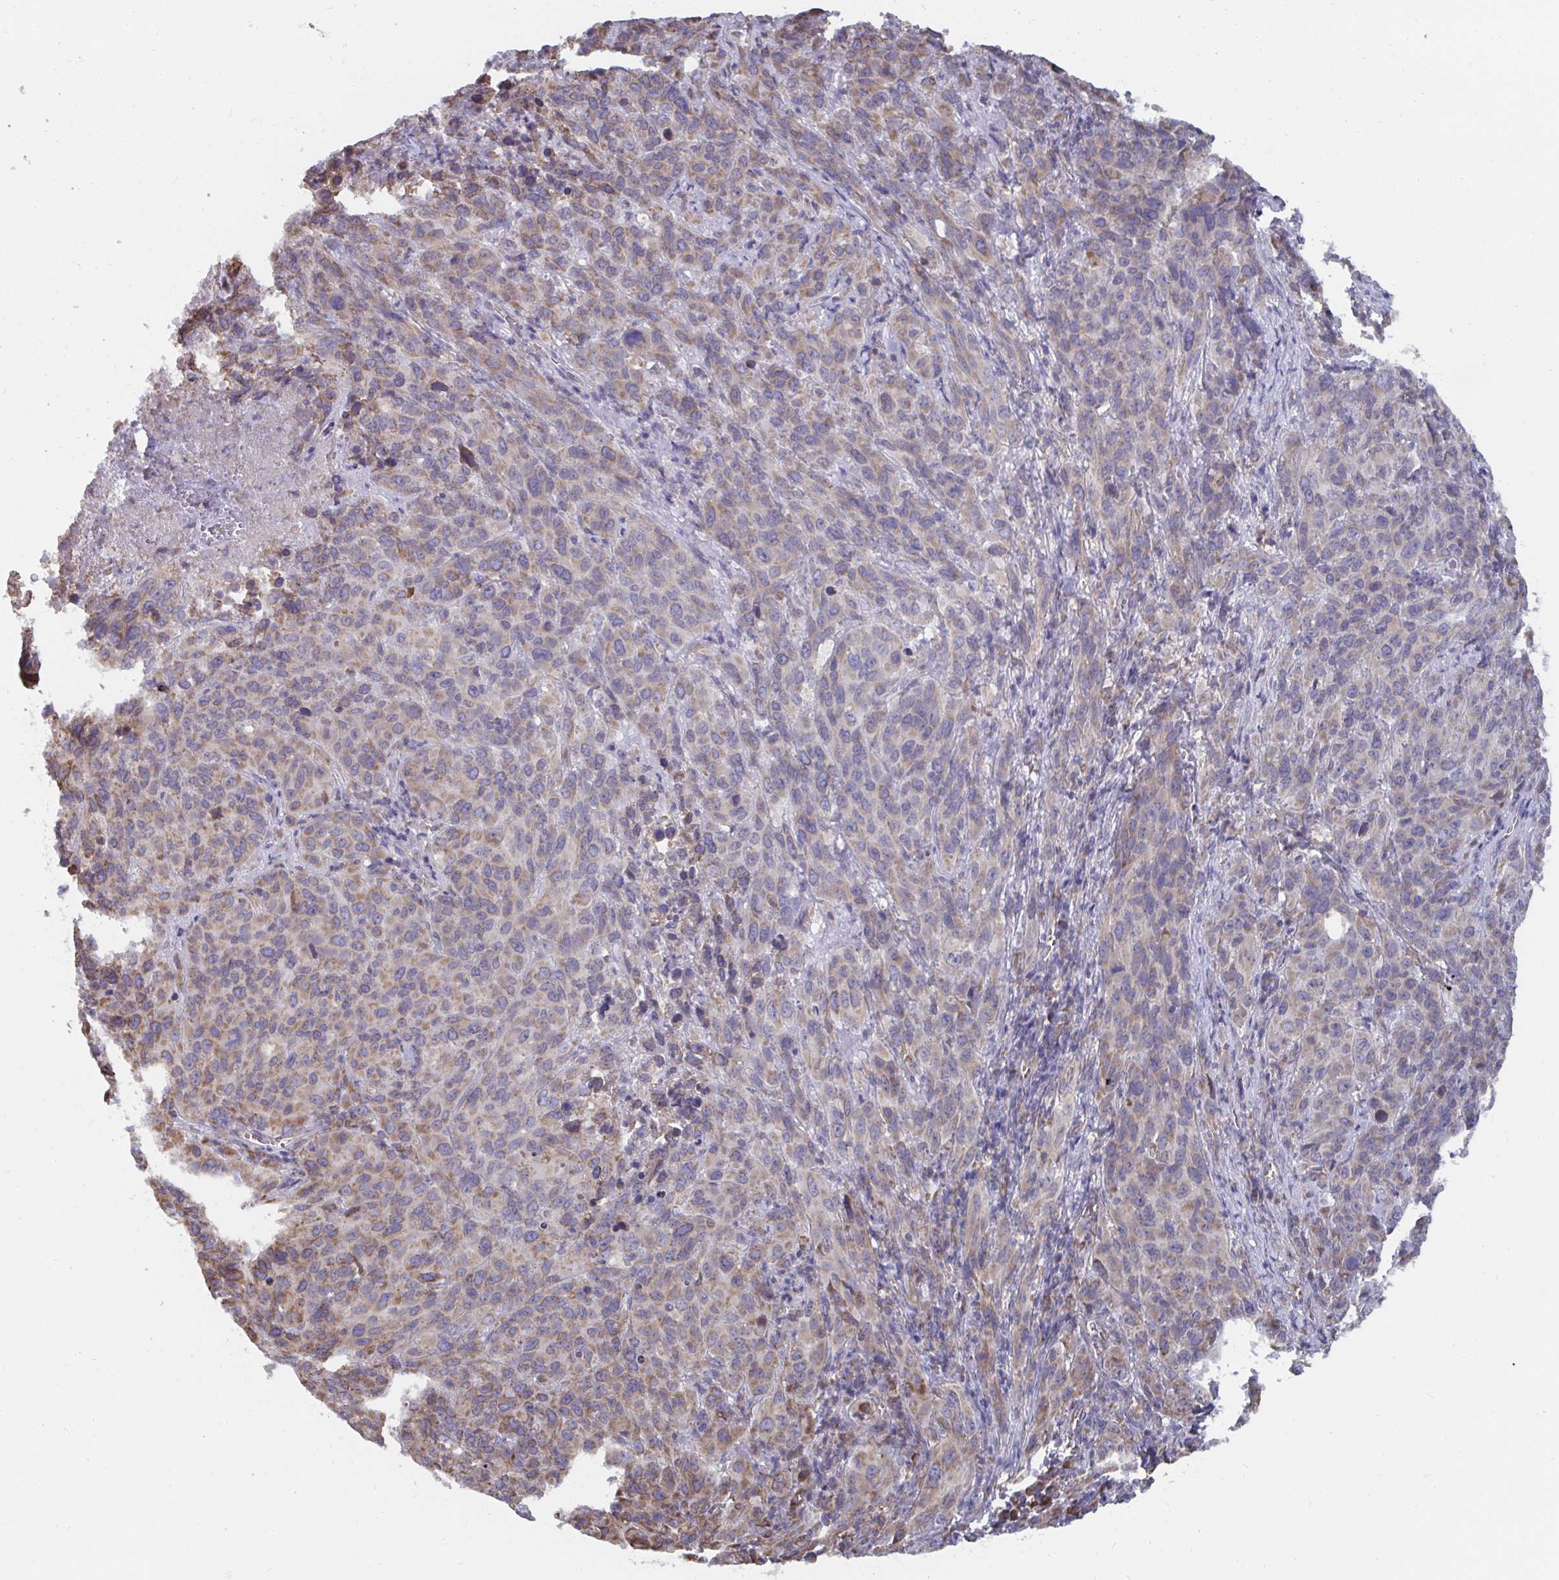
{"staining": {"intensity": "weak", "quantity": "25%-75%", "location": "cytoplasmic/membranous"}, "tissue": "cervical cancer", "cell_type": "Tumor cells", "image_type": "cancer", "snomed": [{"axis": "morphology", "description": "Squamous cell carcinoma, NOS"}, {"axis": "topography", "description": "Cervix"}], "caption": "There is low levels of weak cytoplasmic/membranous staining in tumor cells of squamous cell carcinoma (cervical), as demonstrated by immunohistochemical staining (brown color).", "gene": "ELAVL1", "patient": {"sex": "female", "age": 51}}